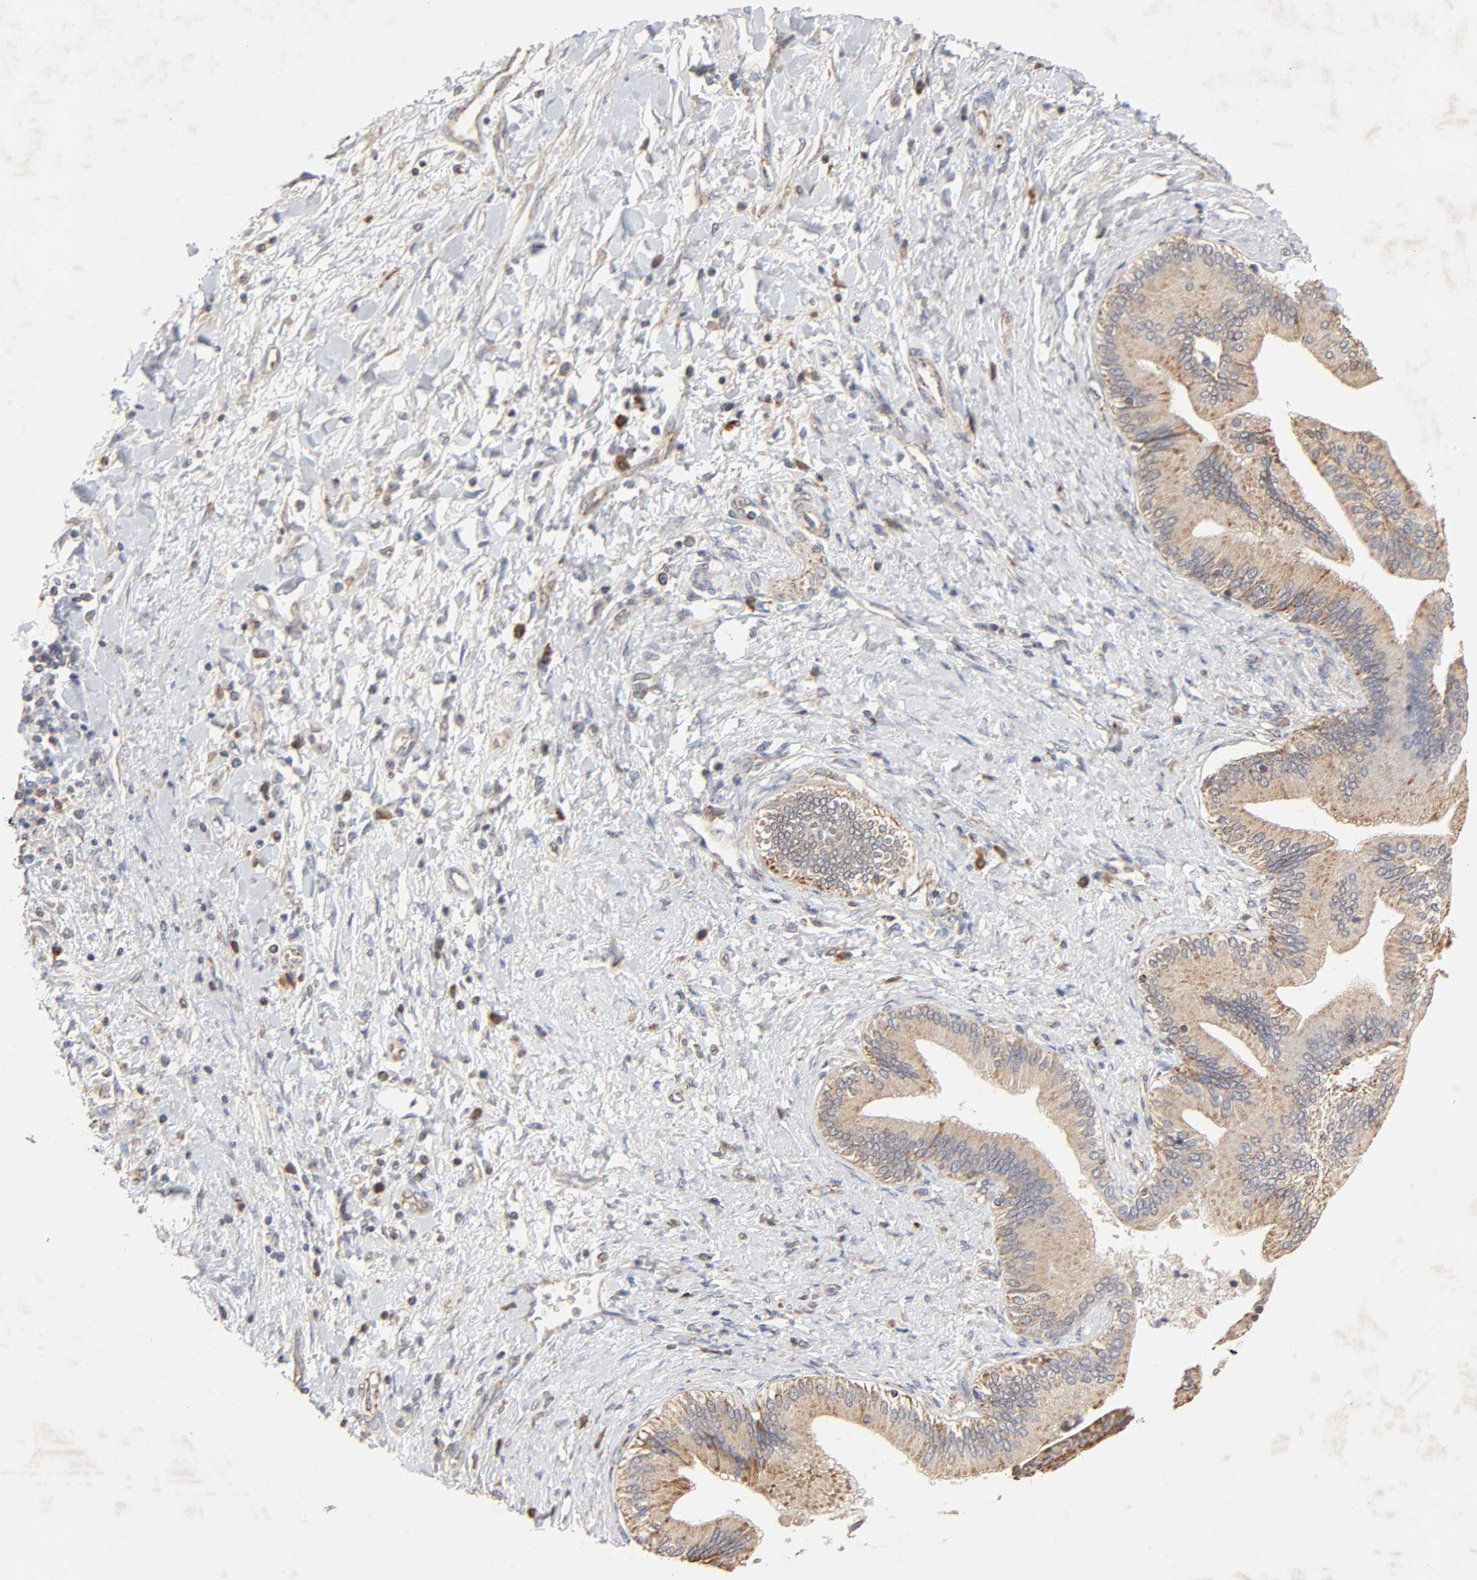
{"staining": {"intensity": "moderate", "quantity": ">75%", "location": "cytoplasmic/membranous"}, "tissue": "adipose tissue", "cell_type": "Adipocytes", "image_type": "normal", "snomed": [{"axis": "morphology", "description": "Normal tissue, NOS"}, {"axis": "morphology", "description": "Cholangiocarcinoma"}, {"axis": "topography", "description": "Liver"}, {"axis": "topography", "description": "Peripheral nerve tissue"}], "caption": "A brown stain highlights moderate cytoplasmic/membranous positivity of a protein in adipocytes of benign adipose tissue. (Stains: DAB in brown, nuclei in blue, Microscopy: brightfield microscopy at high magnification).", "gene": "CYCS", "patient": {"sex": "male", "age": 50}}